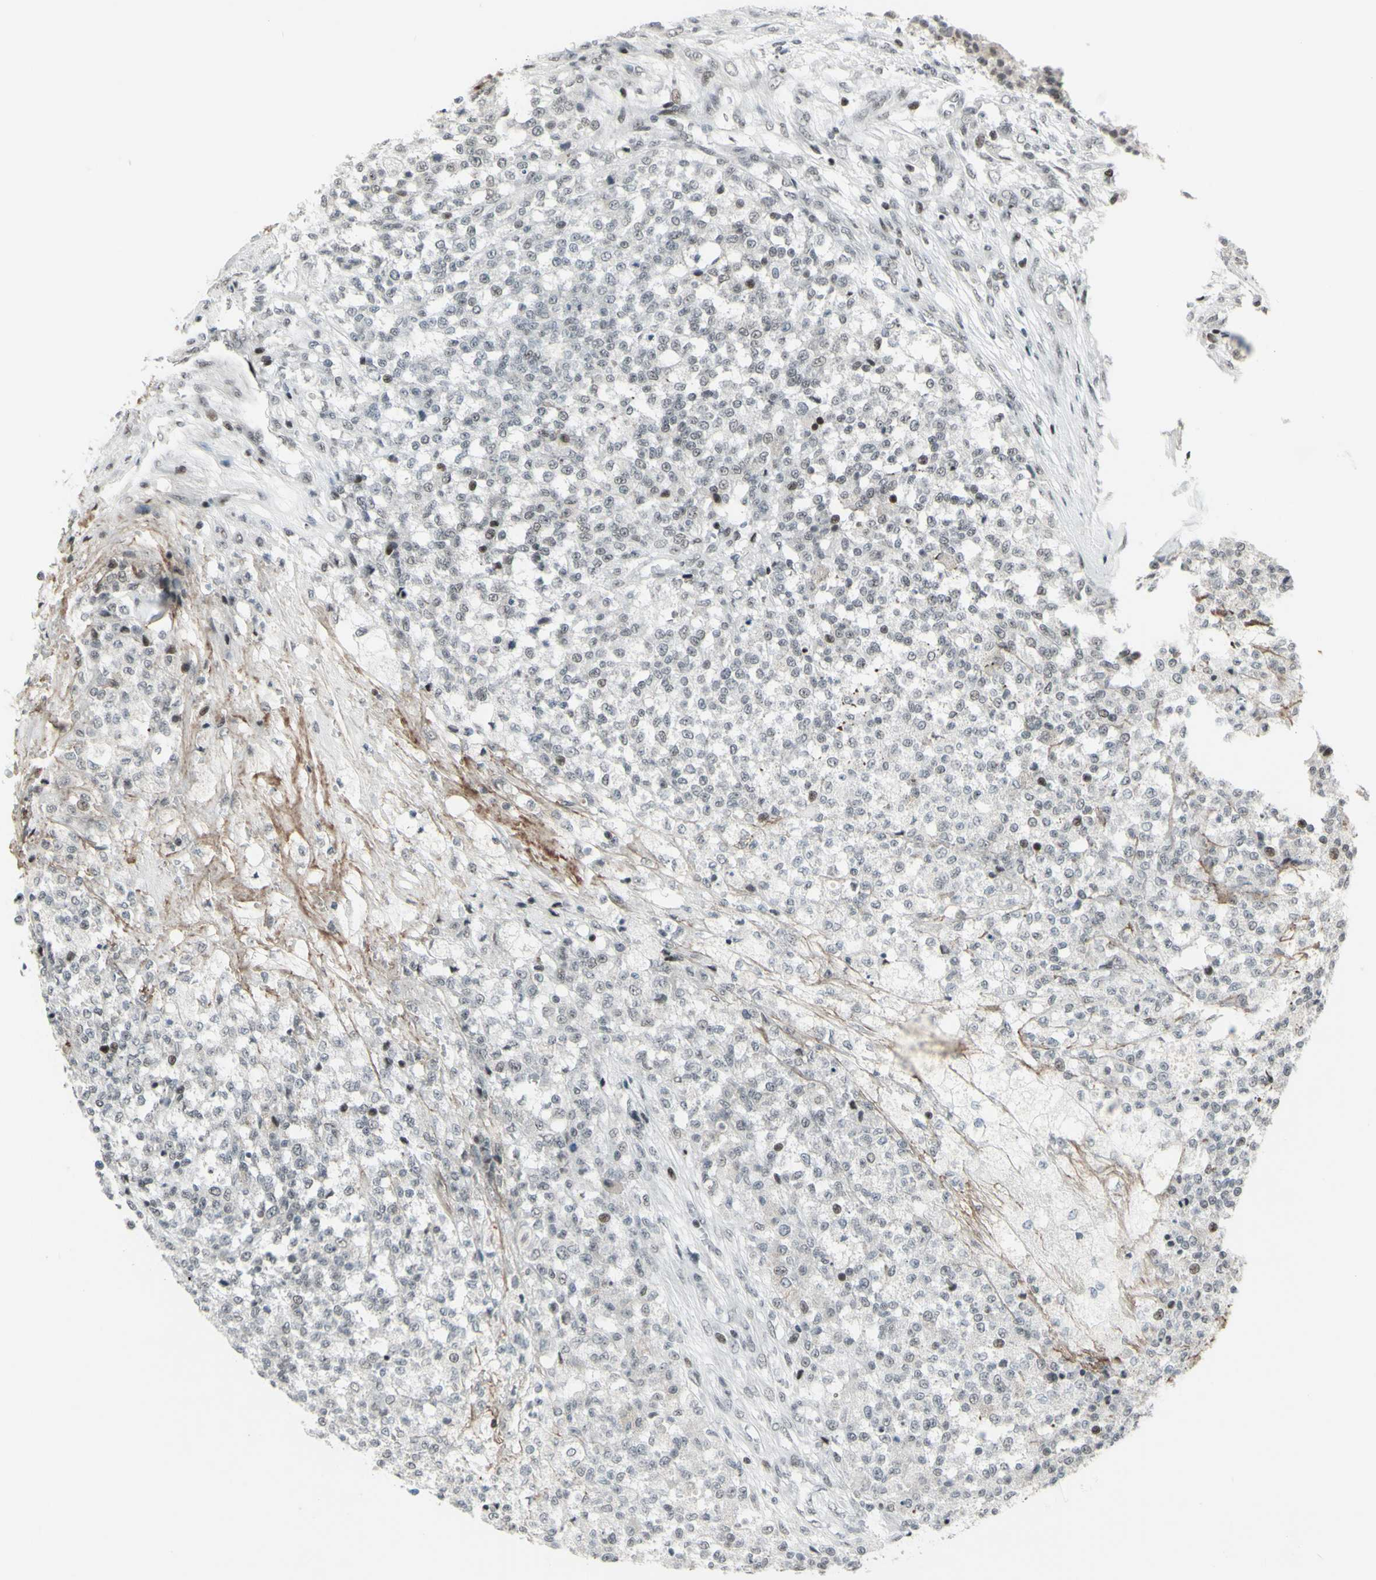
{"staining": {"intensity": "moderate", "quantity": "<25%", "location": "nuclear"}, "tissue": "testis cancer", "cell_type": "Tumor cells", "image_type": "cancer", "snomed": [{"axis": "morphology", "description": "Seminoma, NOS"}, {"axis": "topography", "description": "Testis"}], "caption": "This is a histology image of immunohistochemistry (IHC) staining of testis cancer (seminoma), which shows moderate positivity in the nuclear of tumor cells.", "gene": "SUPT6H", "patient": {"sex": "male", "age": 59}}